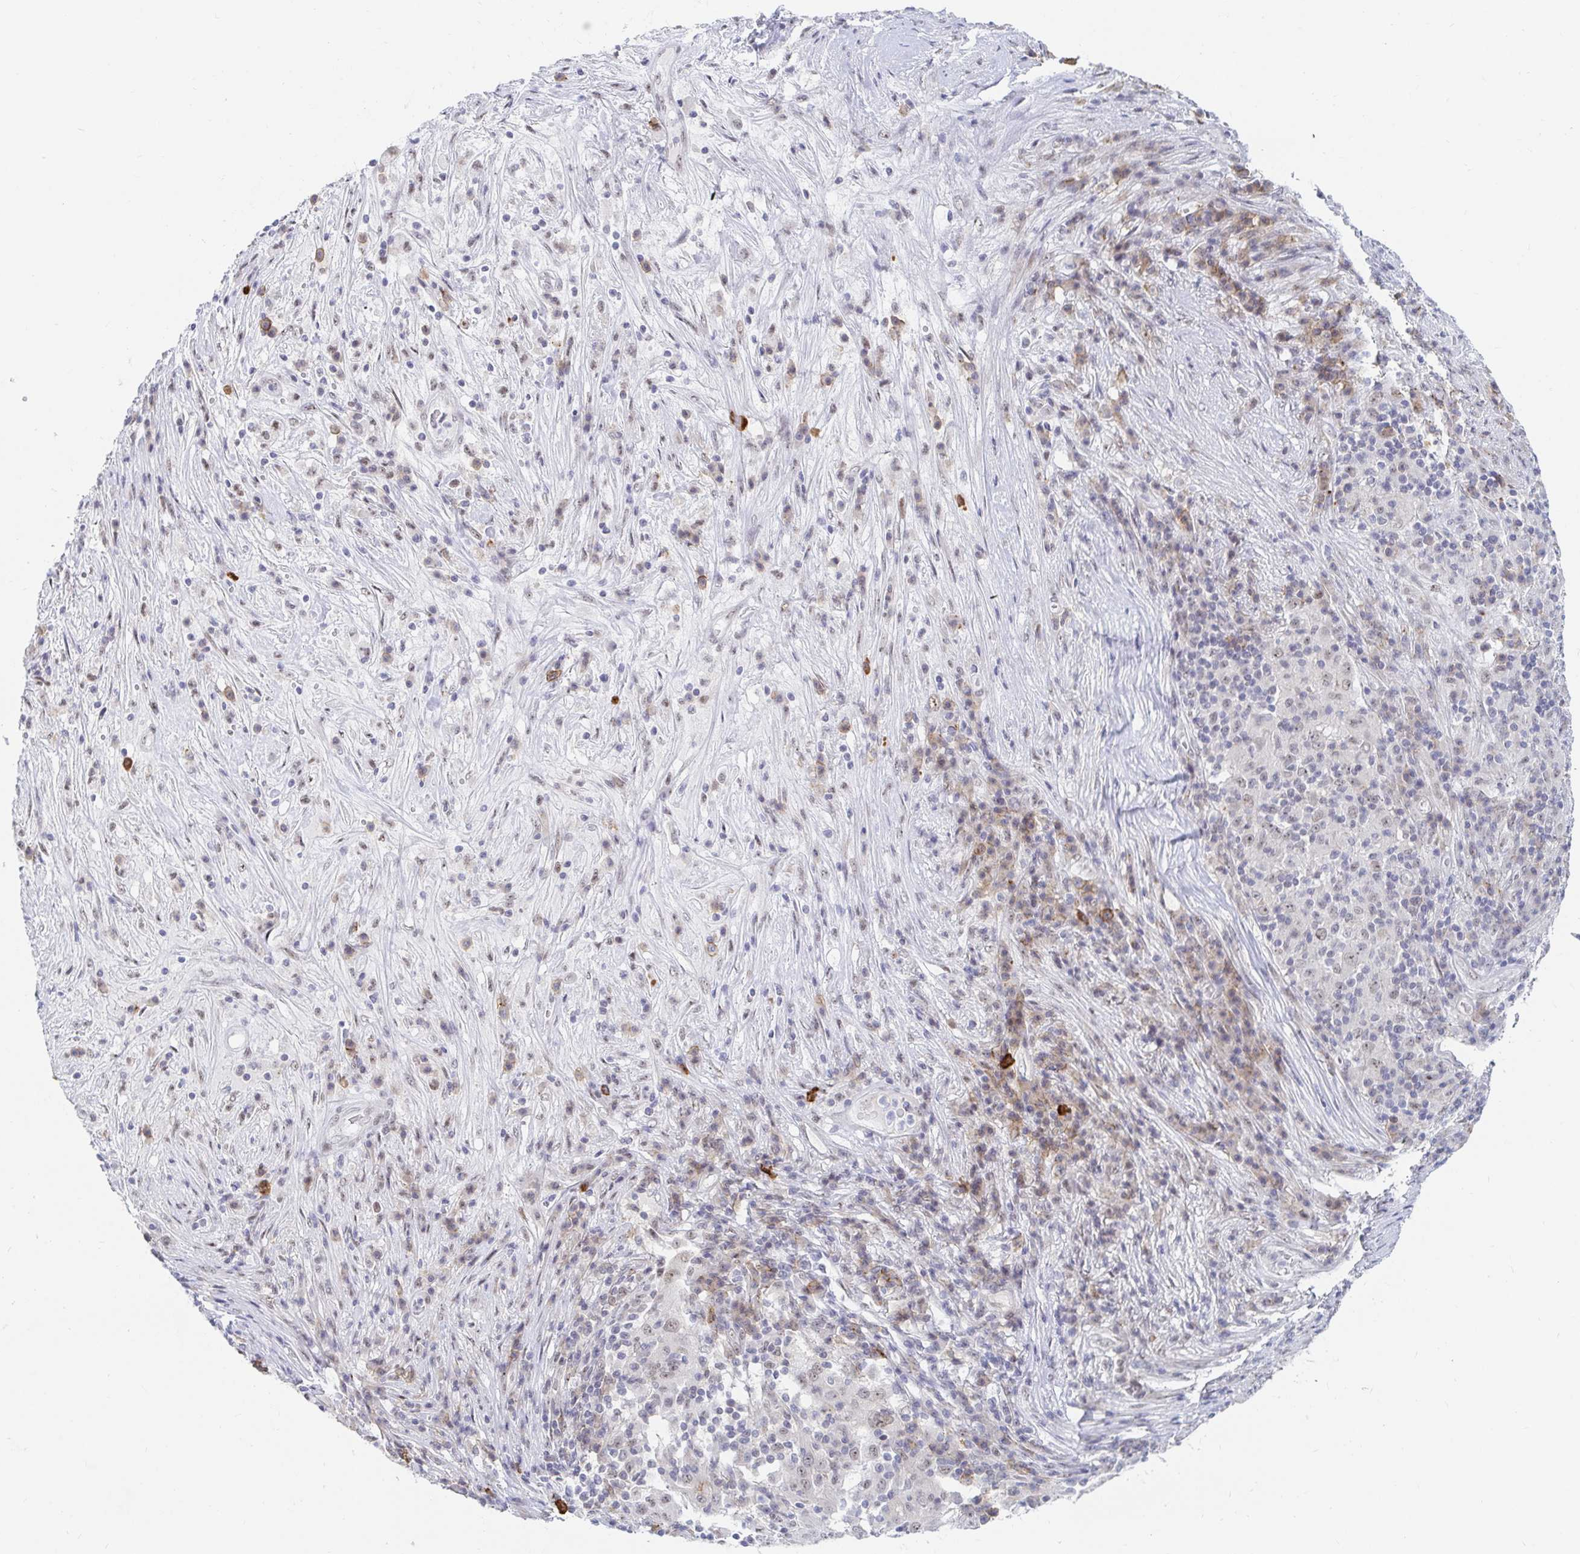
{"staining": {"intensity": "weak", "quantity": "<25%", "location": "nuclear"}, "tissue": "pancreatic cancer", "cell_type": "Tumor cells", "image_type": "cancer", "snomed": [{"axis": "morphology", "description": "Adenocarcinoma, NOS"}, {"axis": "topography", "description": "Pancreas"}], "caption": "High power microscopy image of an IHC micrograph of pancreatic cancer (adenocarcinoma), revealing no significant staining in tumor cells.", "gene": "COL28A1", "patient": {"sex": "male", "age": 63}}